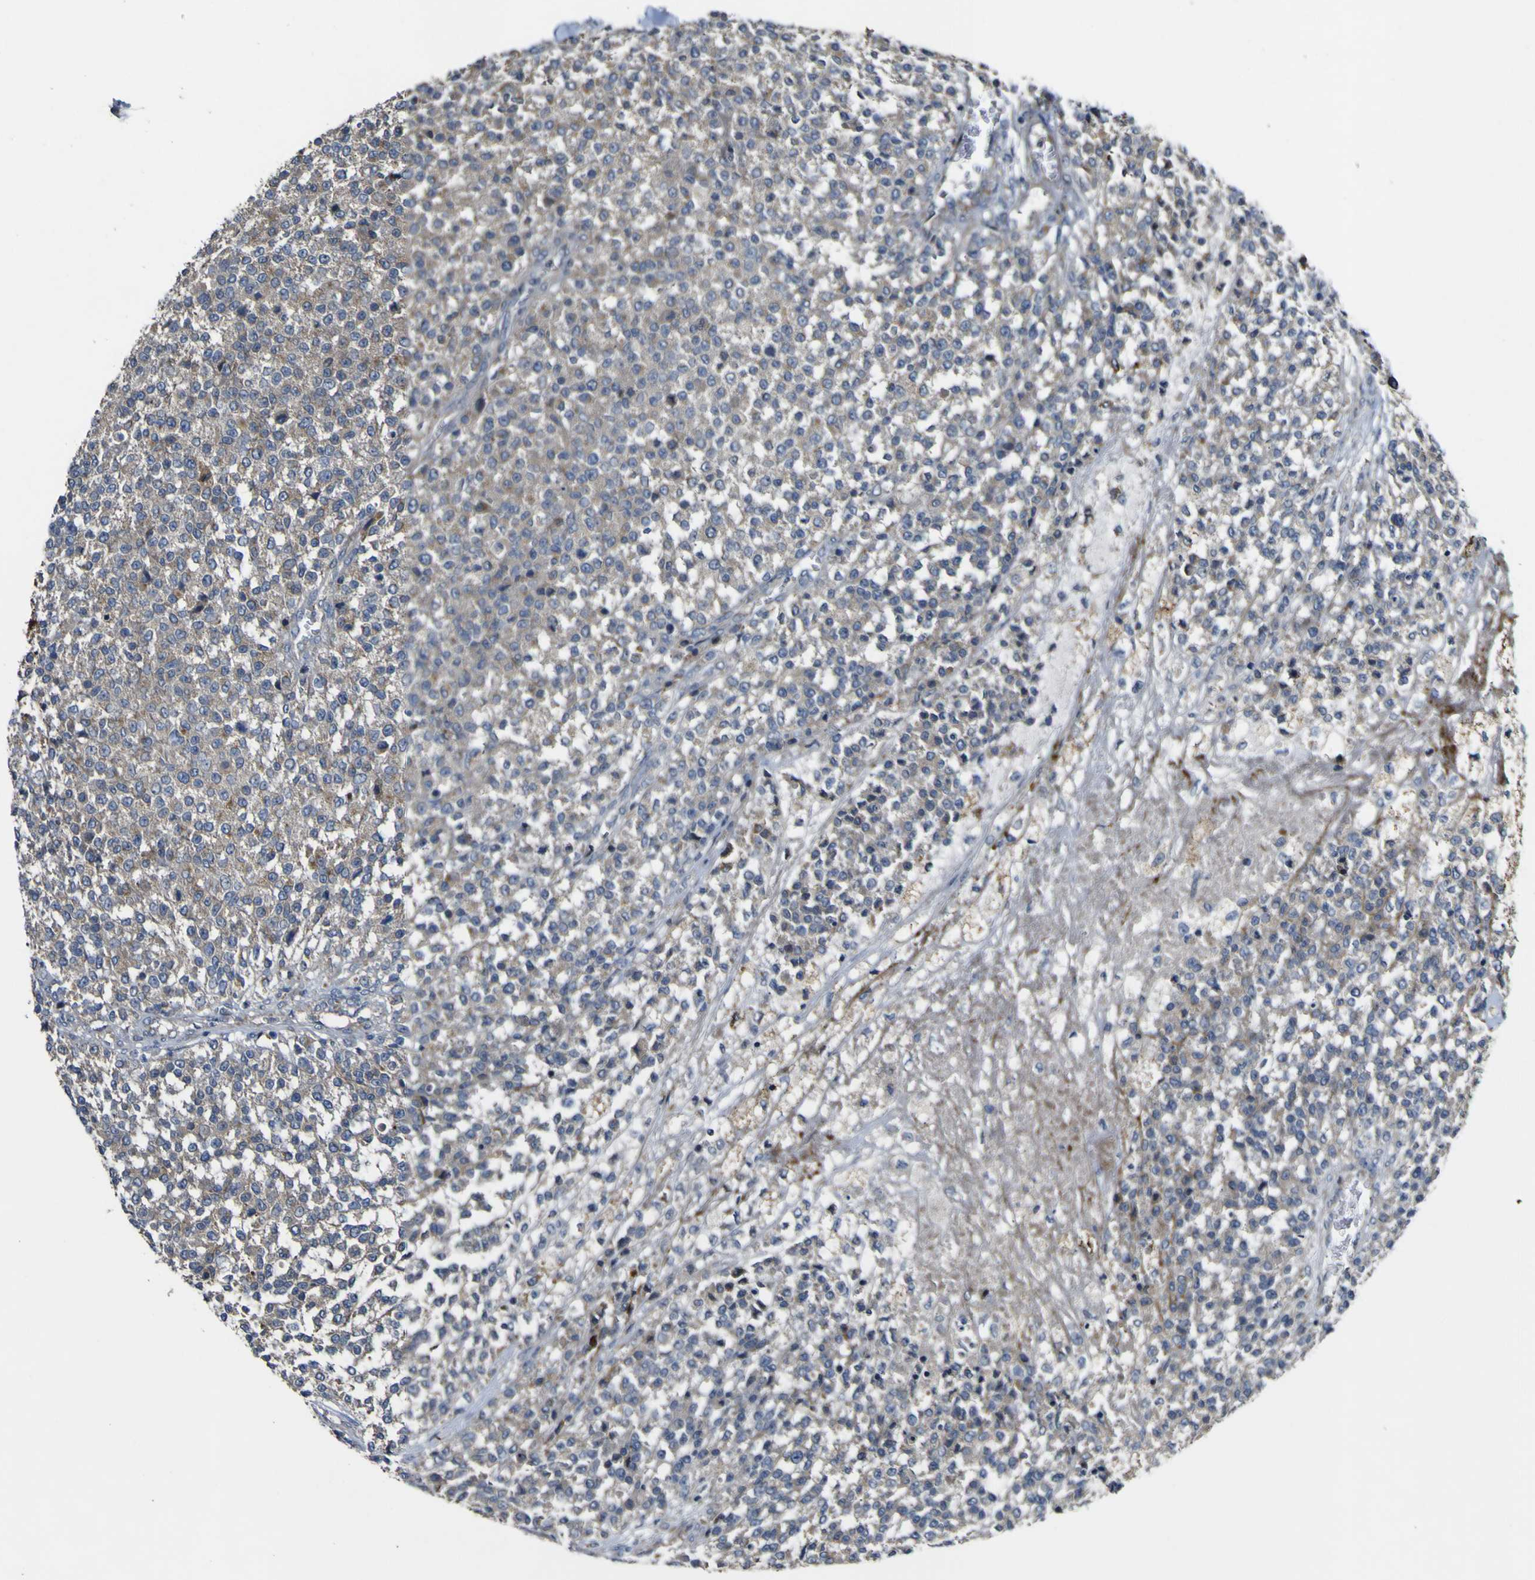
{"staining": {"intensity": "weak", "quantity": "25%-75%", "location": "cytoplasmic/membranous"}, "tissue": "testis cancer", "cell_type": "Tumor cells", "image_type": "cancer", "snomed": [{"axis": "morphology", "description": "Seminoma, NOS"}, {"axis": "topography", "description": "Testis"}], "caption": "Tumor cells display weak cytoplasmic/membranous expression in about 25%-75% of cells in seminoma (testis).", "gene": "GPLD1", "patient": {"sex": "male", "age": 59}}